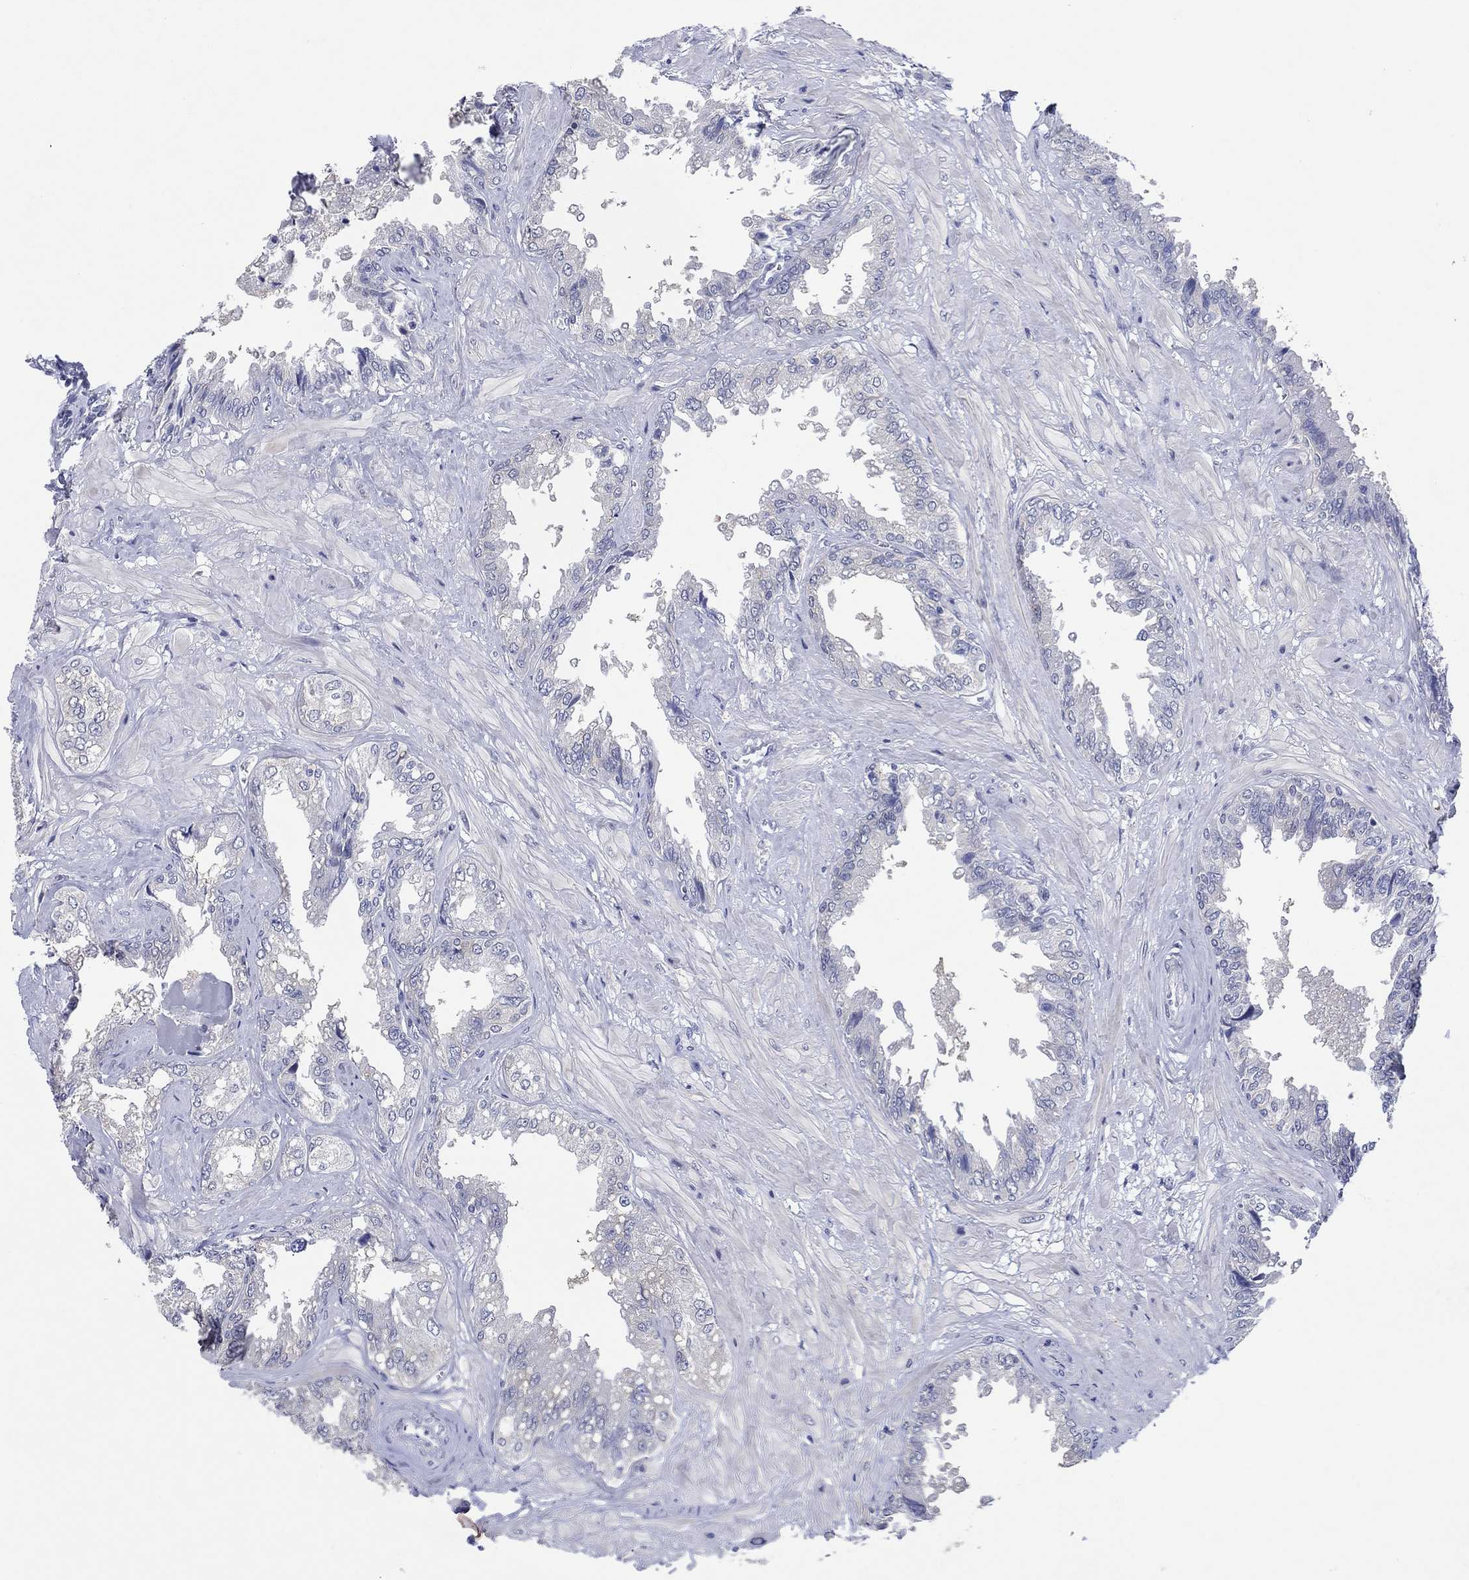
{"staining": {"intensity": "negative", "quantity": "none", "location": "none"}, "tissue": "seminal vesicle", "cell_type": "Glandular cells", "image_type": "normal", "snomed": [{"axis": "morphology", "description": "Normal tissue, NOS"}, {"axis": "topography", "description": "Seminal veicle"}], "caption": "The image demonstrates no staining of glandular cells in unremarkable seminal vesicle.", "gene": "HDC", "patient": {"sex": "male", "age": 67}}